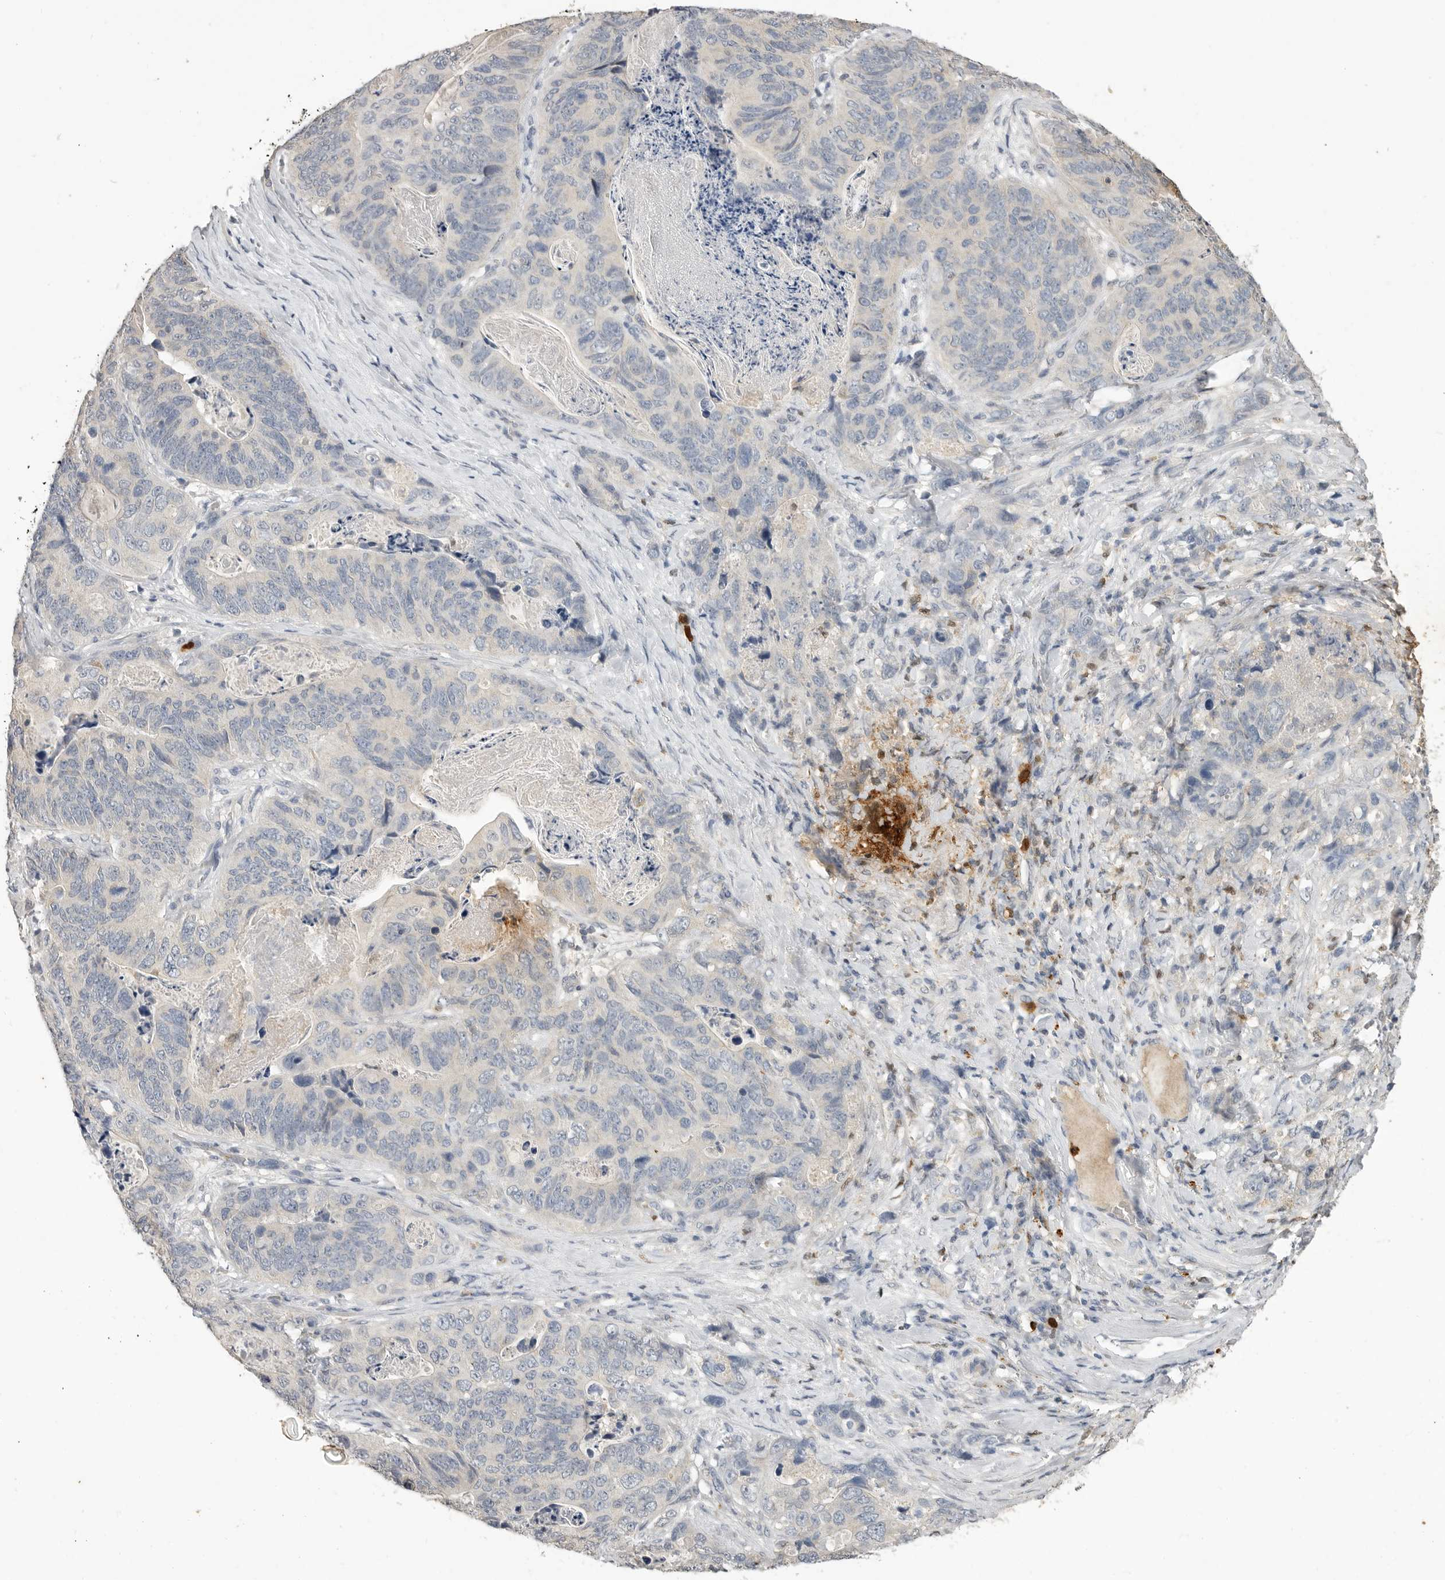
{"staining": {"intensity": "negative", "quantity": "none", "location": "none"}, "tissue": "stomach cancer", "cell_type": "Tumor cells", "image_type": "cancer", "snomed": [{"axis": "morphology", "description": "Normal tissue, NOS"}, {"axis": "morphology", "description": "Adenocarcinoma, NOS"}, {"axis": "topography", "description": "Stomach"}], "caption": "Tumor cells are negative for brown protein staining in stomach cancer (adenocarcinoma).", "gene": "LTBR", "patient": {"sex": "female", "age": 89}}